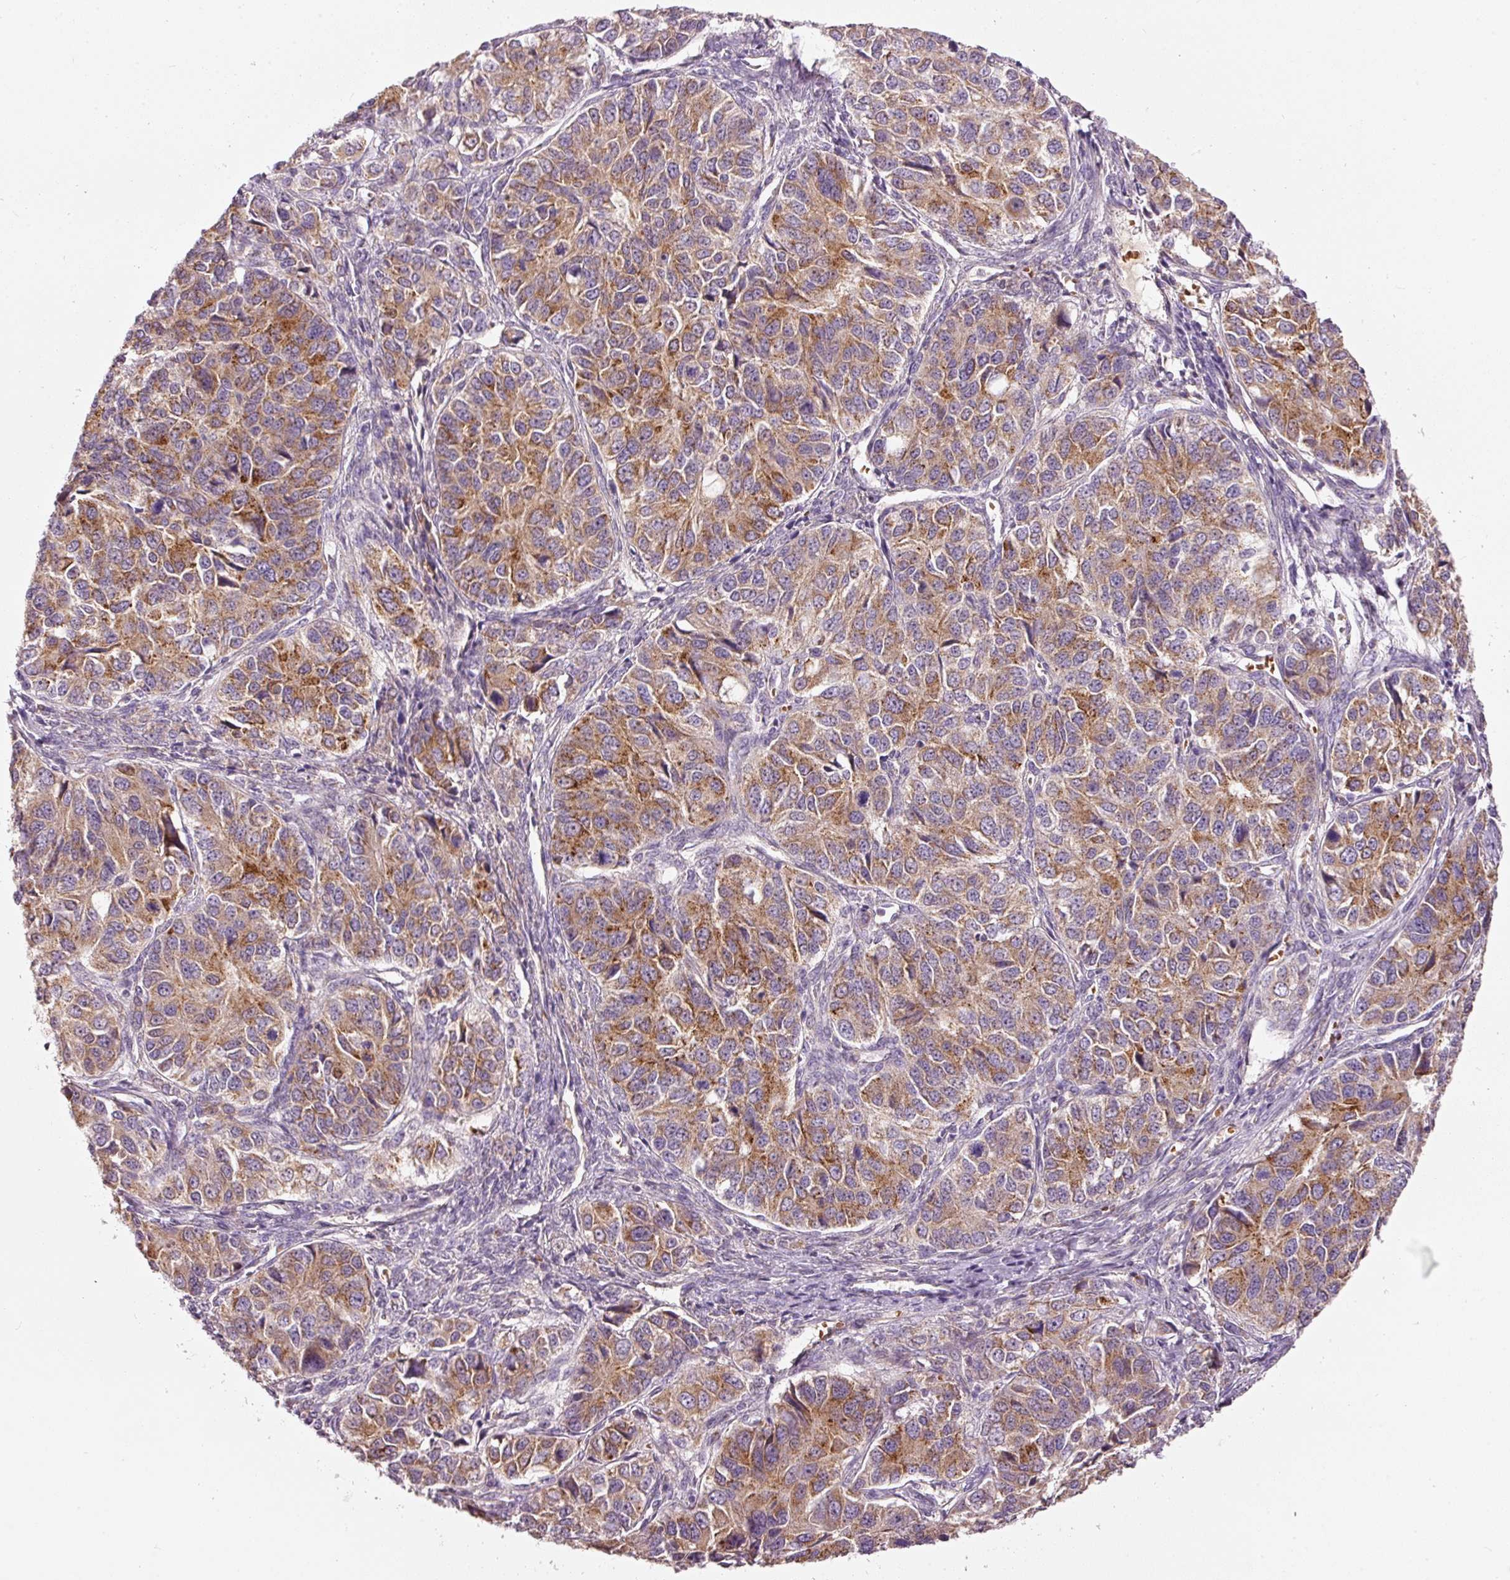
{"staining": {"intensity": "moderate", "quantity": ">75%", "location": "cytoplasmic/membranous"}, "tissue": "ovarian cancer", "cell_type": "Tumor cells", "image_type": "cancer", "snomed": [{"axis": "morphology", "description": "Carcinoma, endometroid"}, {"axis": "topography", "description": "Ovary"}], "caption": "Immunohistochemistry (IHC) (DAB (3,3'-diaminobenzidine)) staining of ovarian cancer (endometroid carcinoma) displays moderate cytoplasmic/membranous protein staining in about >75% of tumor cells.", "gene": "KLHL21", "patient": {"sex": "female", "age": 51}}